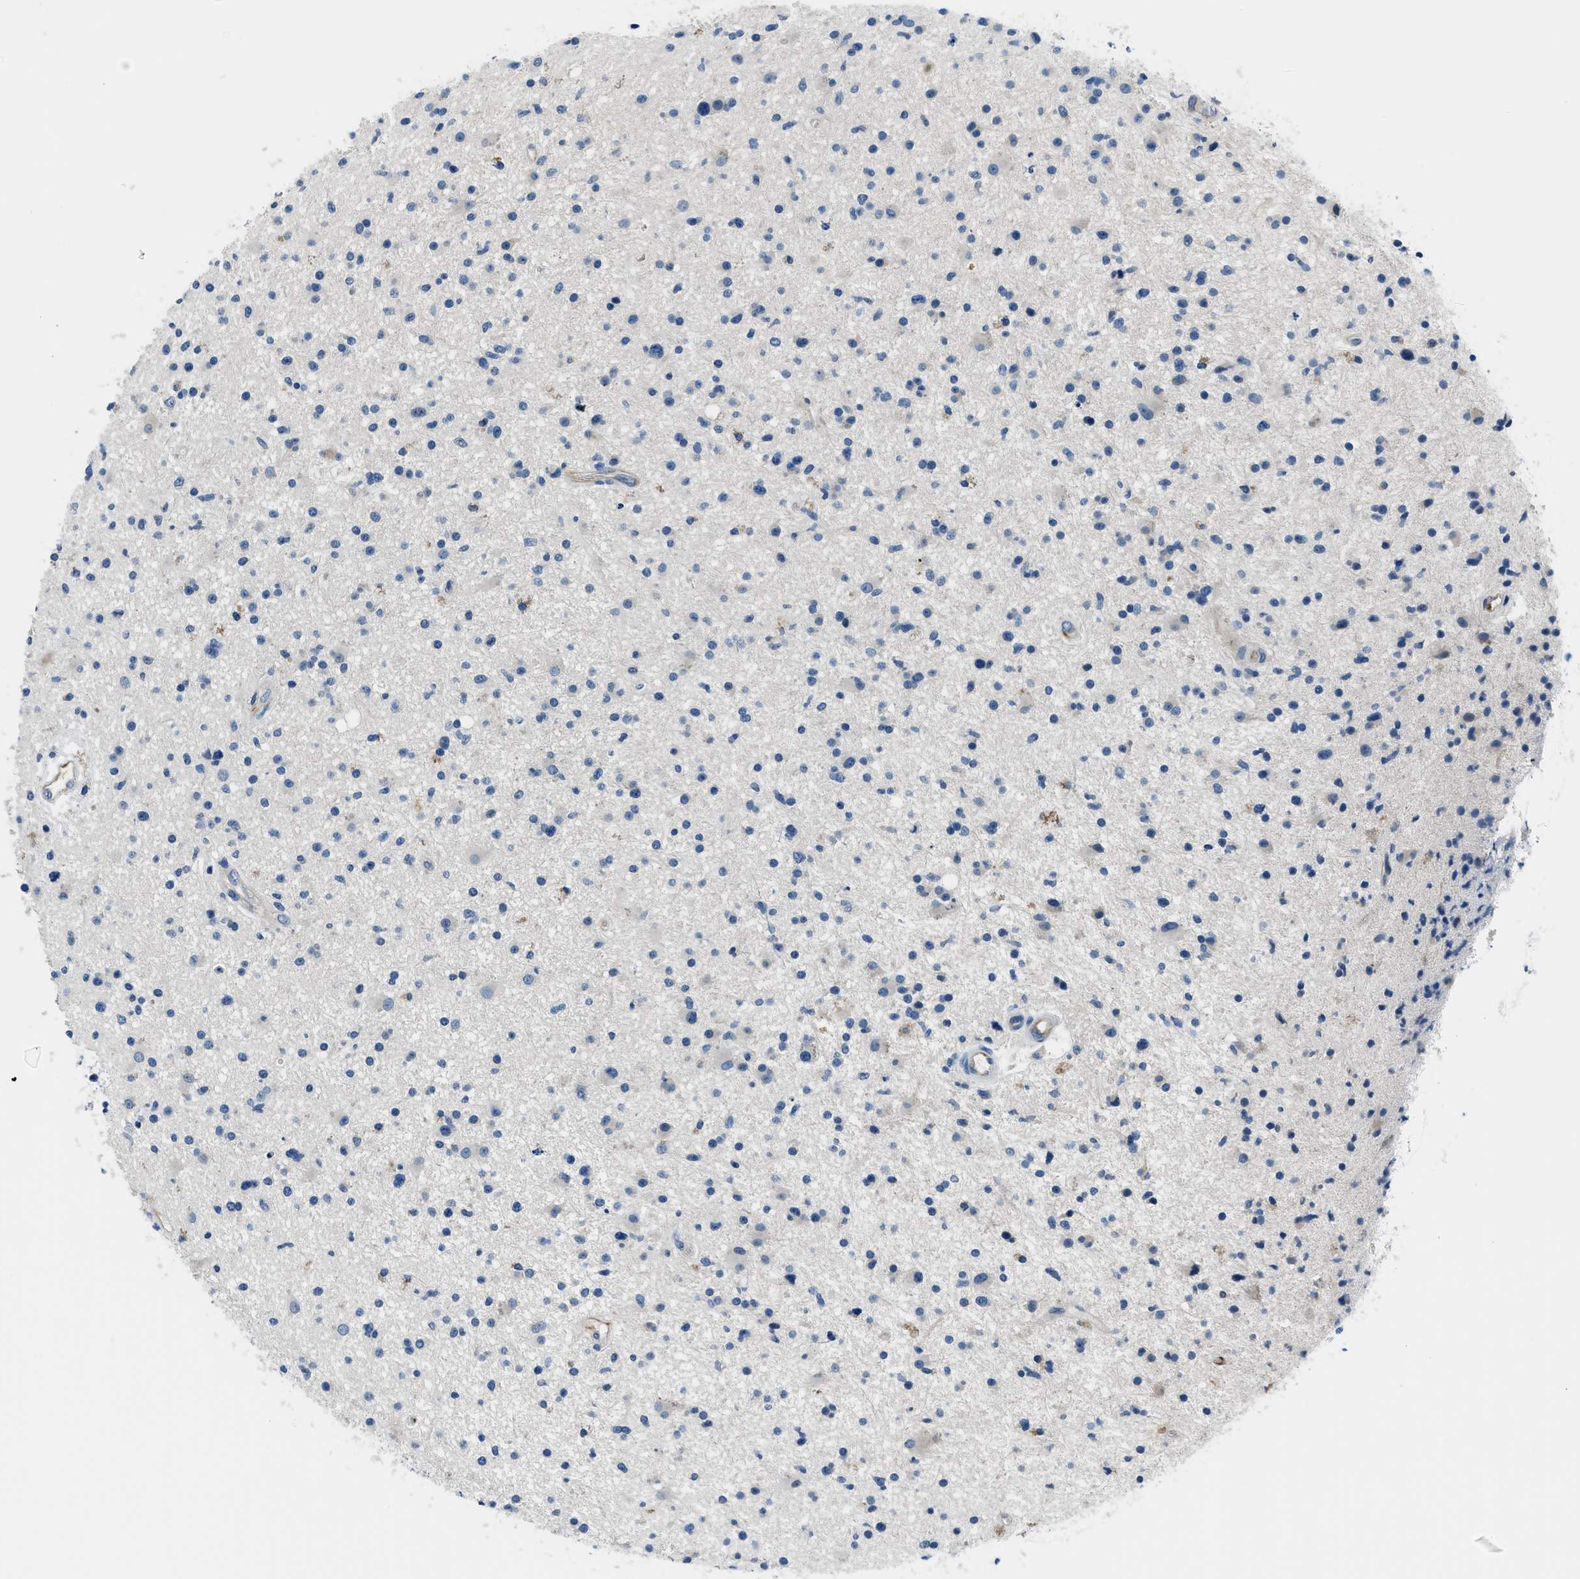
{"staining": {"intensity": "negative", "quantity": "none", "location": "none"}, "tissue": "glioma", "cell_type": "Tumor cells", "image_type": "cancer", "snomed": [{"axis": "morphology", "description": "Glioma, malignant, High grade"}, {"axis": "topography", "description": "Brain"}], "caption": "Immunohistochemistry (IHC) of human malignant high-grade glioma demonstrates no expression in tumor cells.", "gene": "GJA3", "patient": {"sex": "male", "age": 33}}